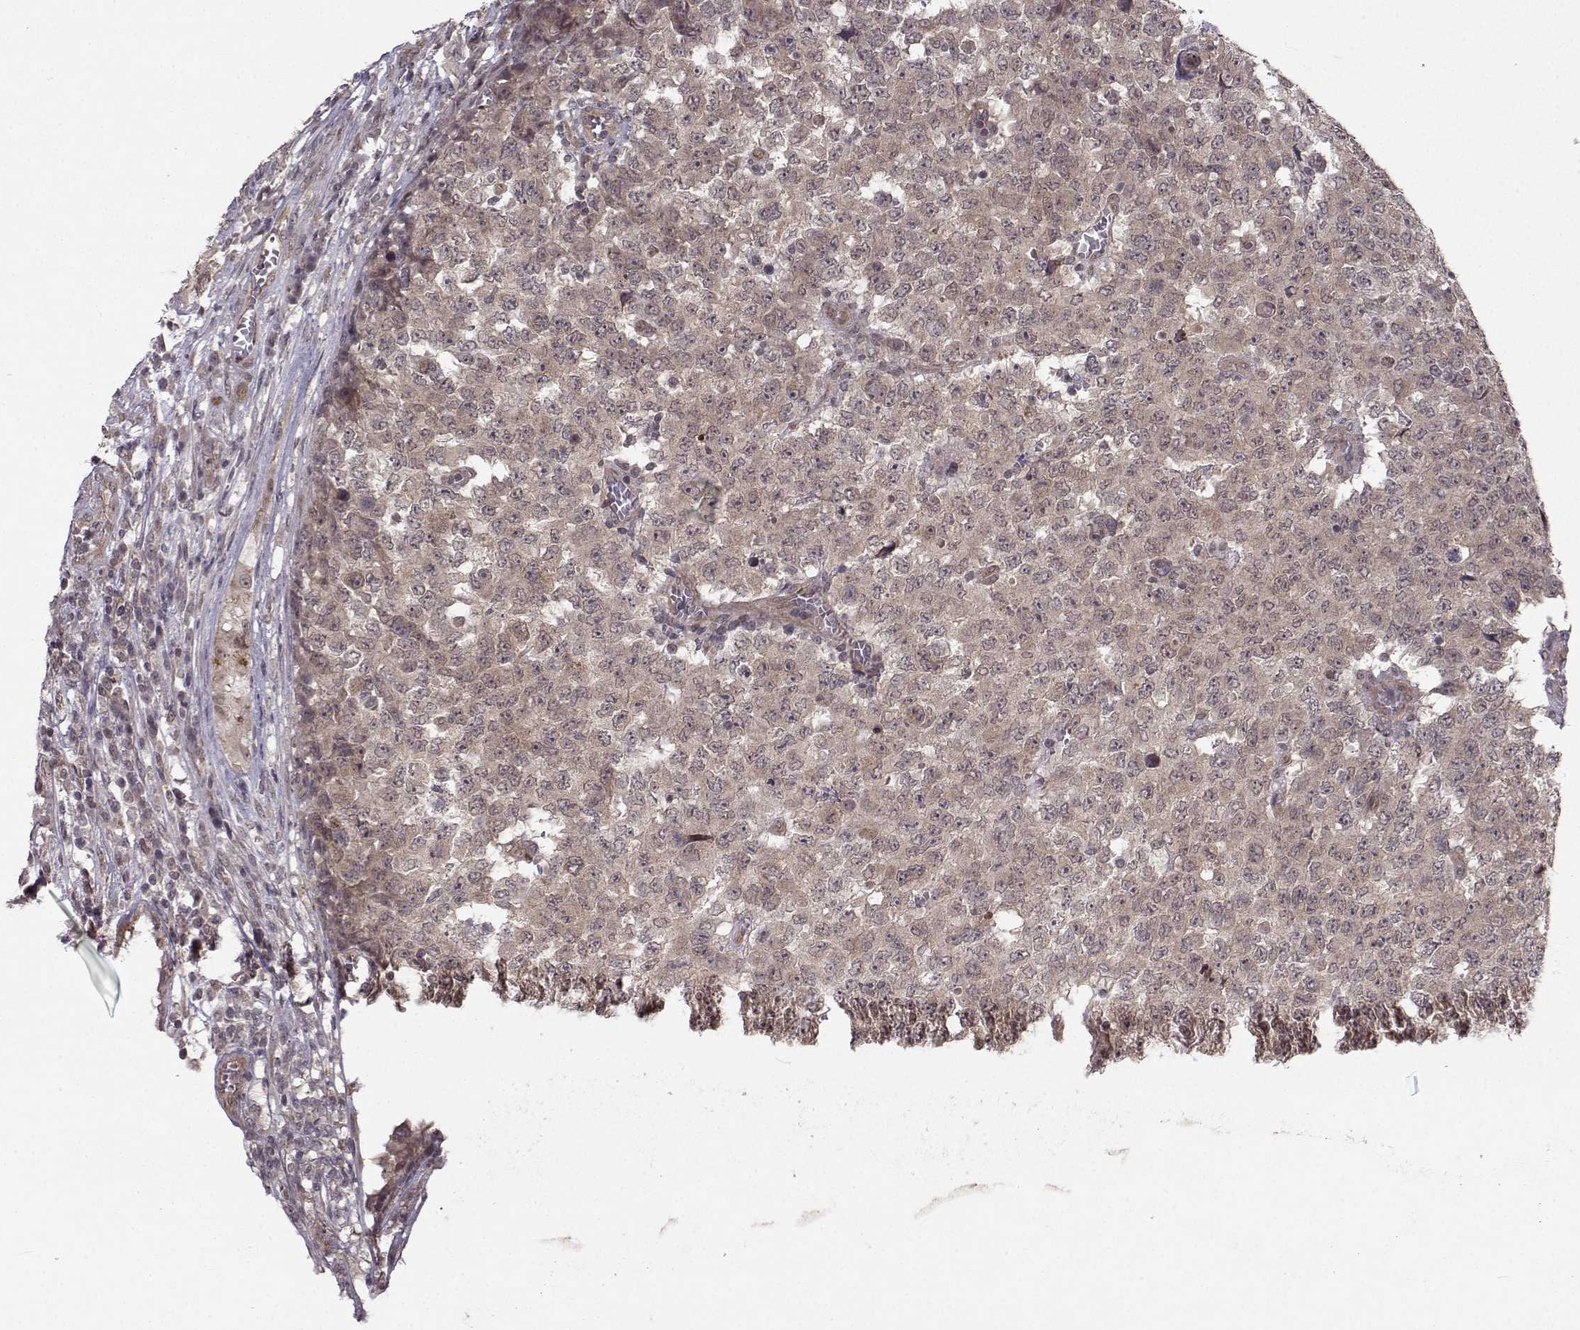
{"staining": {"intensity": "weak", "quantity": ">75%", "location": "cytoplasmic/membranous"}, "tissue": "testis cancer", "cell_type": "Tumor cells", "image_type": "cancer", "snomed": [{"axis": "morphology", "description": "Carcinoma, Embryonal, NOS"}, {"axis": "topography", "description": "Testis"}], "caption": "IHC photomicrograph of neoplastic tissue: embryonal carcinoma (testis) stained using immunohistochemistry (IHC) displays low levels of weak protein expression localized specifically in the cytoplasmic/membranous of tumor cells, appearing as a cytoplasmic/membranous brown color.", "gene": "PKN2", "patient": {"sex": "male", "age": 23}}